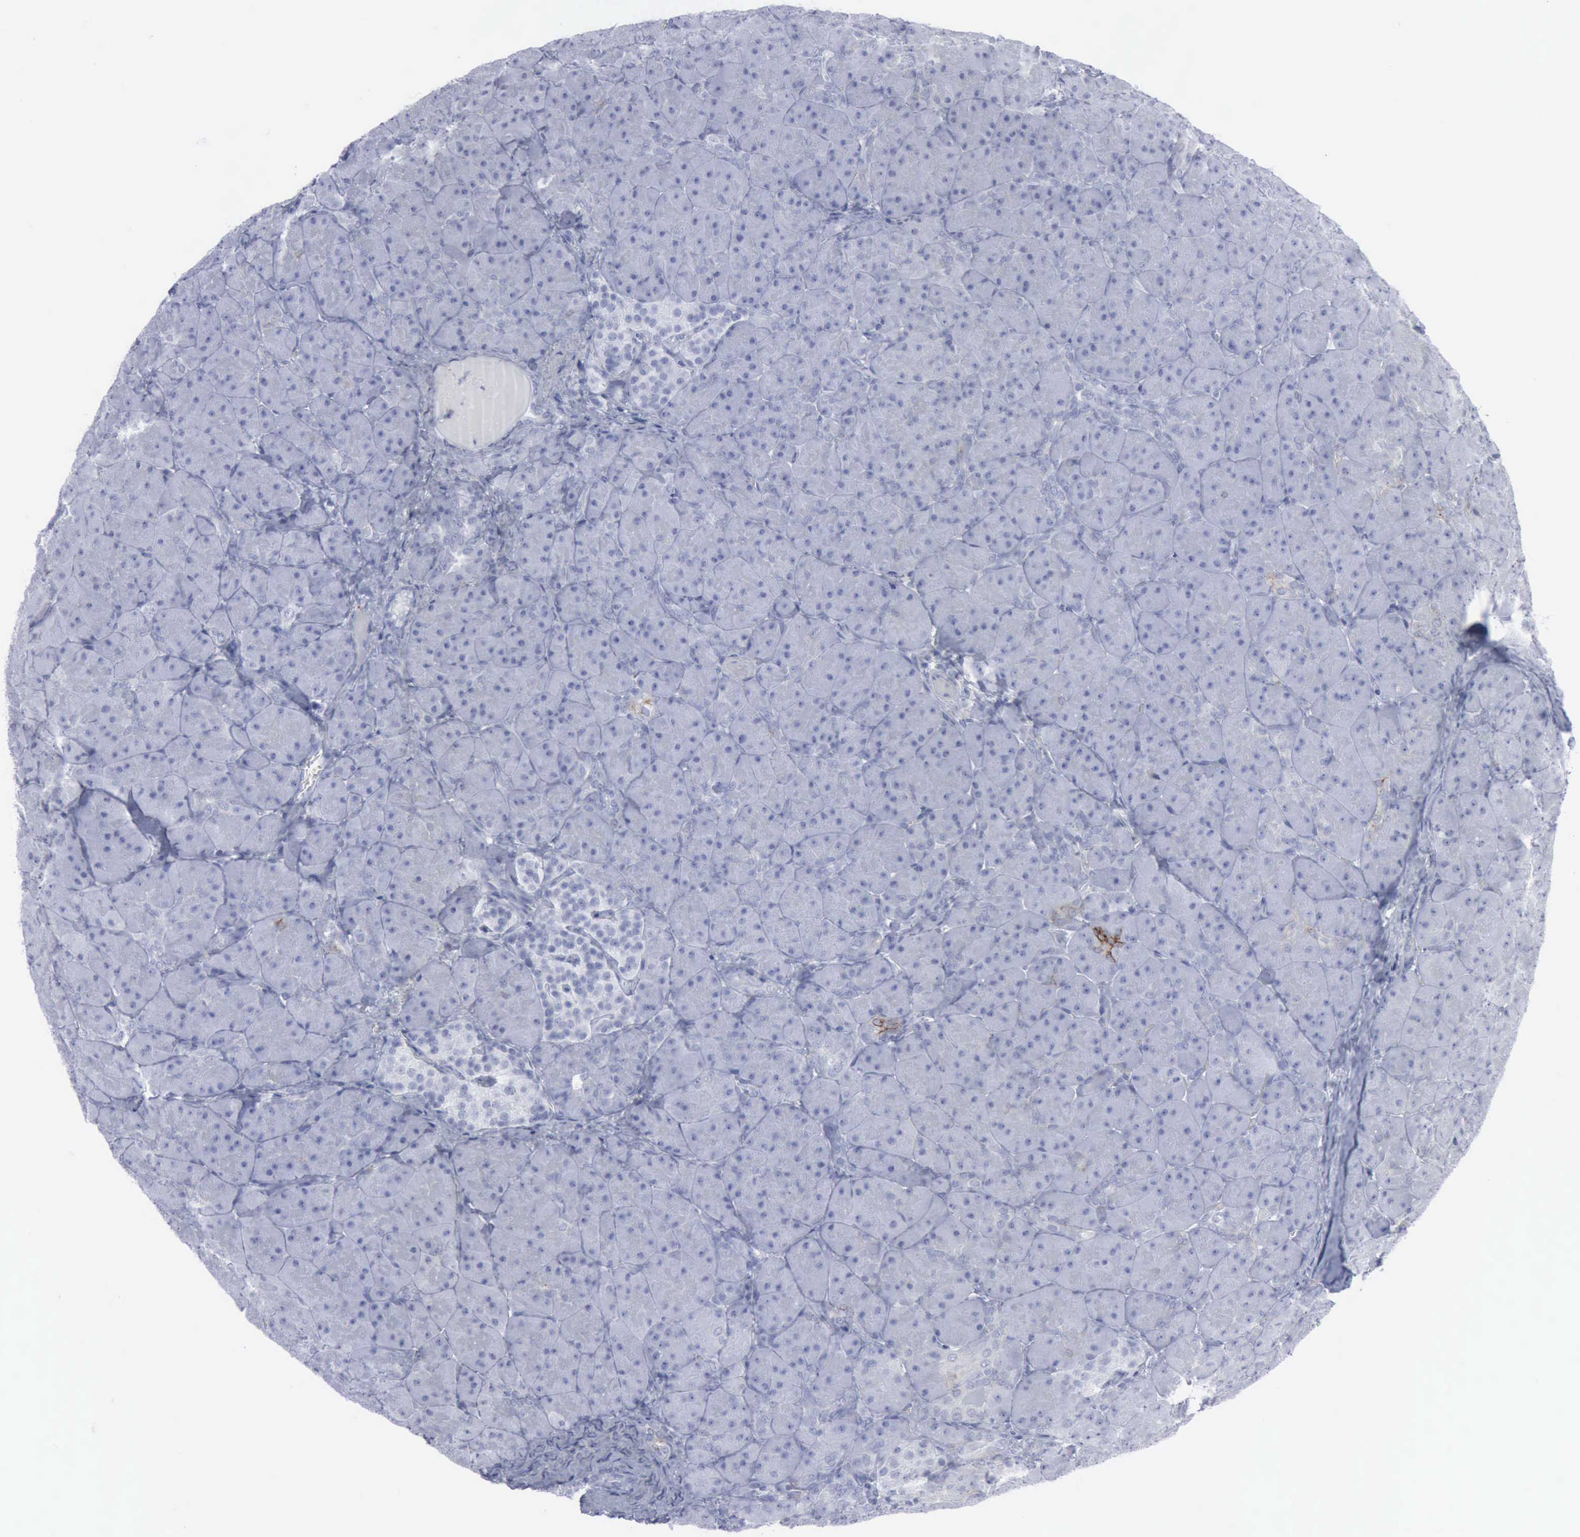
{"staining": {"intensity": "negative", "quantity": "none", "location": "none"}, "tissue": "pancreas", "cell_type": "Exocrine glandular cells", "image_type": "normal", "snomed": [{"axis": "morphology", "description": "Normal tissue, NOS"}, {"axis": "topography", "description": "Pancreas"}], "caption": "High power microscopy photomicrograph of an immunohistochemistry photomicrograph of benign pancreas, revealing no significant expression in exocrine glandular cells.", "gene": "VCAM1", "patient": {"sex": "male", "age": 66}}